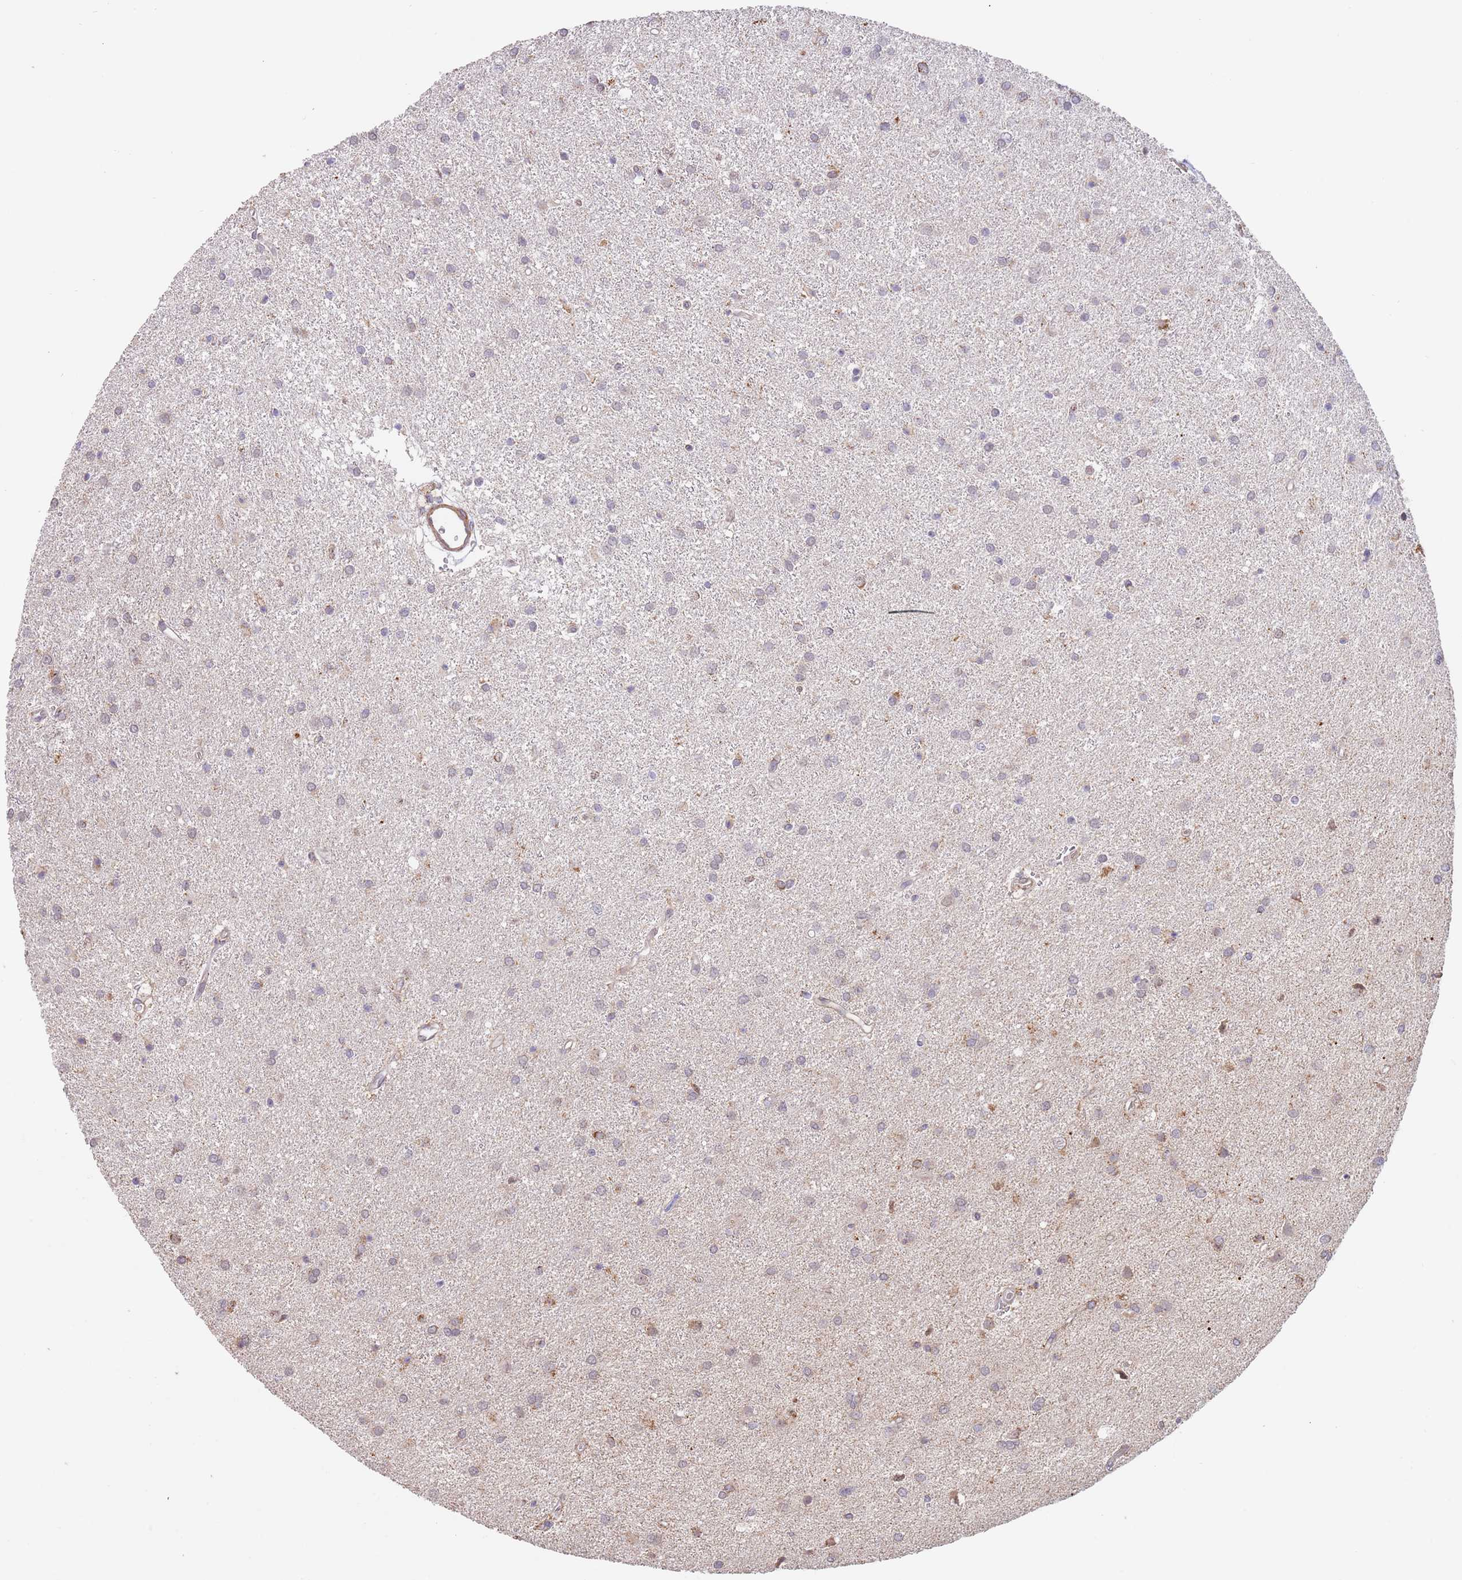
{"staining": {"intensity": "weak", "quantity": "<25%", "location": "cytoplasmic/membranous"}, "tissue": "glioma", "cell_type": "Tumor cells", "image_type": "cancer", "snomed": [{"axis": "morphology", "description": "Glioma, malignant, High grade"}, {"axis": "topography", "description": "Brain"}], "caption": "Tumor cells show no significant expression in malignant high-grade glioma.", "gene": "UQCC3", "patient": {"sex": "female", "age": 50}}